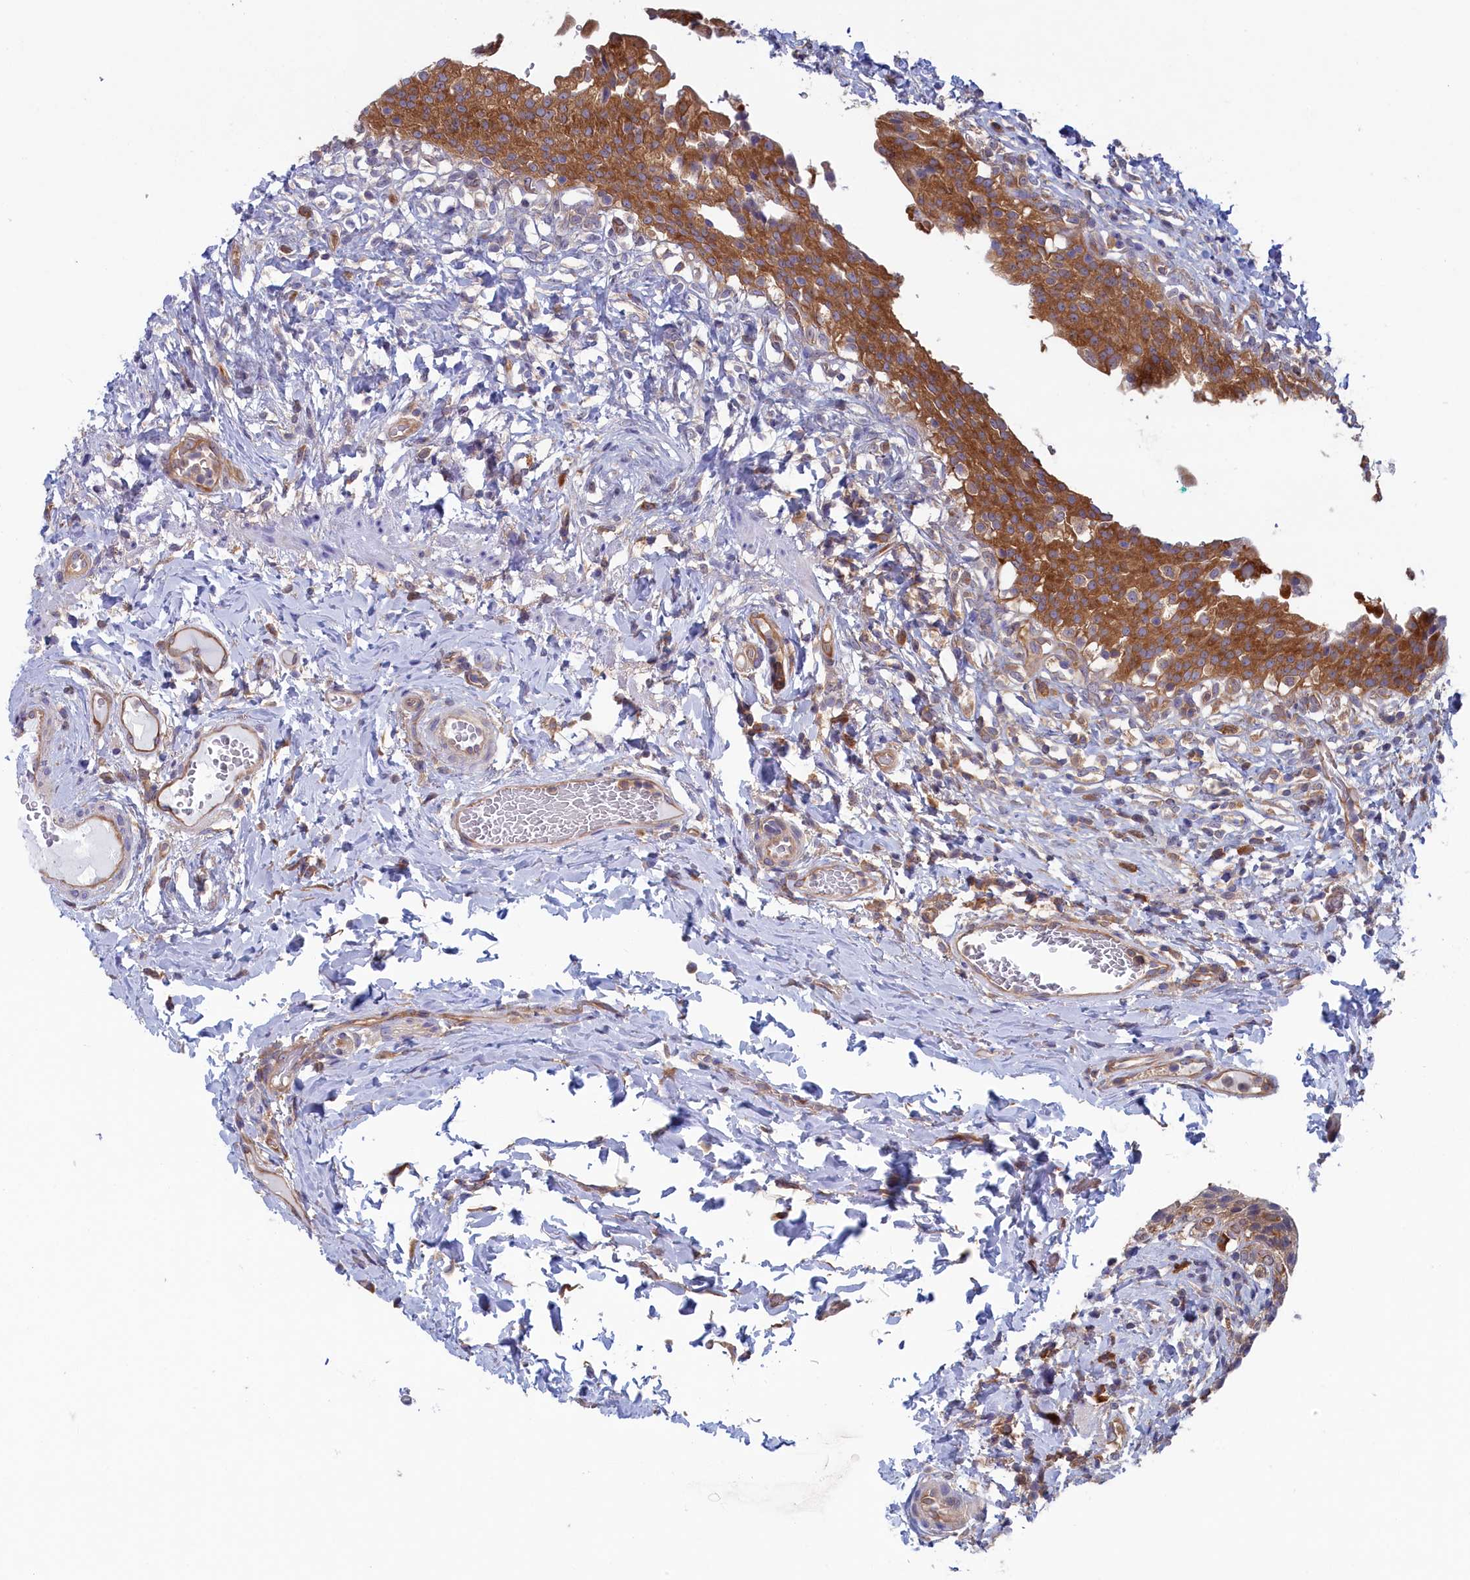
{"staining": {"intensity": "strong", "quantity": ">75%", "location": "cytoplasmic/membranous"}, "tissue": "urinary bladder", "cell_type": "Urothelial cells", "image_type": "normal", "snomed": [{"axis": "morphology", "description": "Normal tissue, NOS"}, {"axis": "morphology", "description": "Inflammation, NOS"}, {"axis": "topography", "description": "Urinary bladder"}], "caption": "This image displays unremarkable urinary bladder stained with IHC to label a protein in brown. The cytoplasmic/membranous of urothelial cells show strong positivity for the protein. Nuclei are counter-stained blue.", "gene": "SYNDIG1L", "patient": {"sex": "male", "age": 64}}